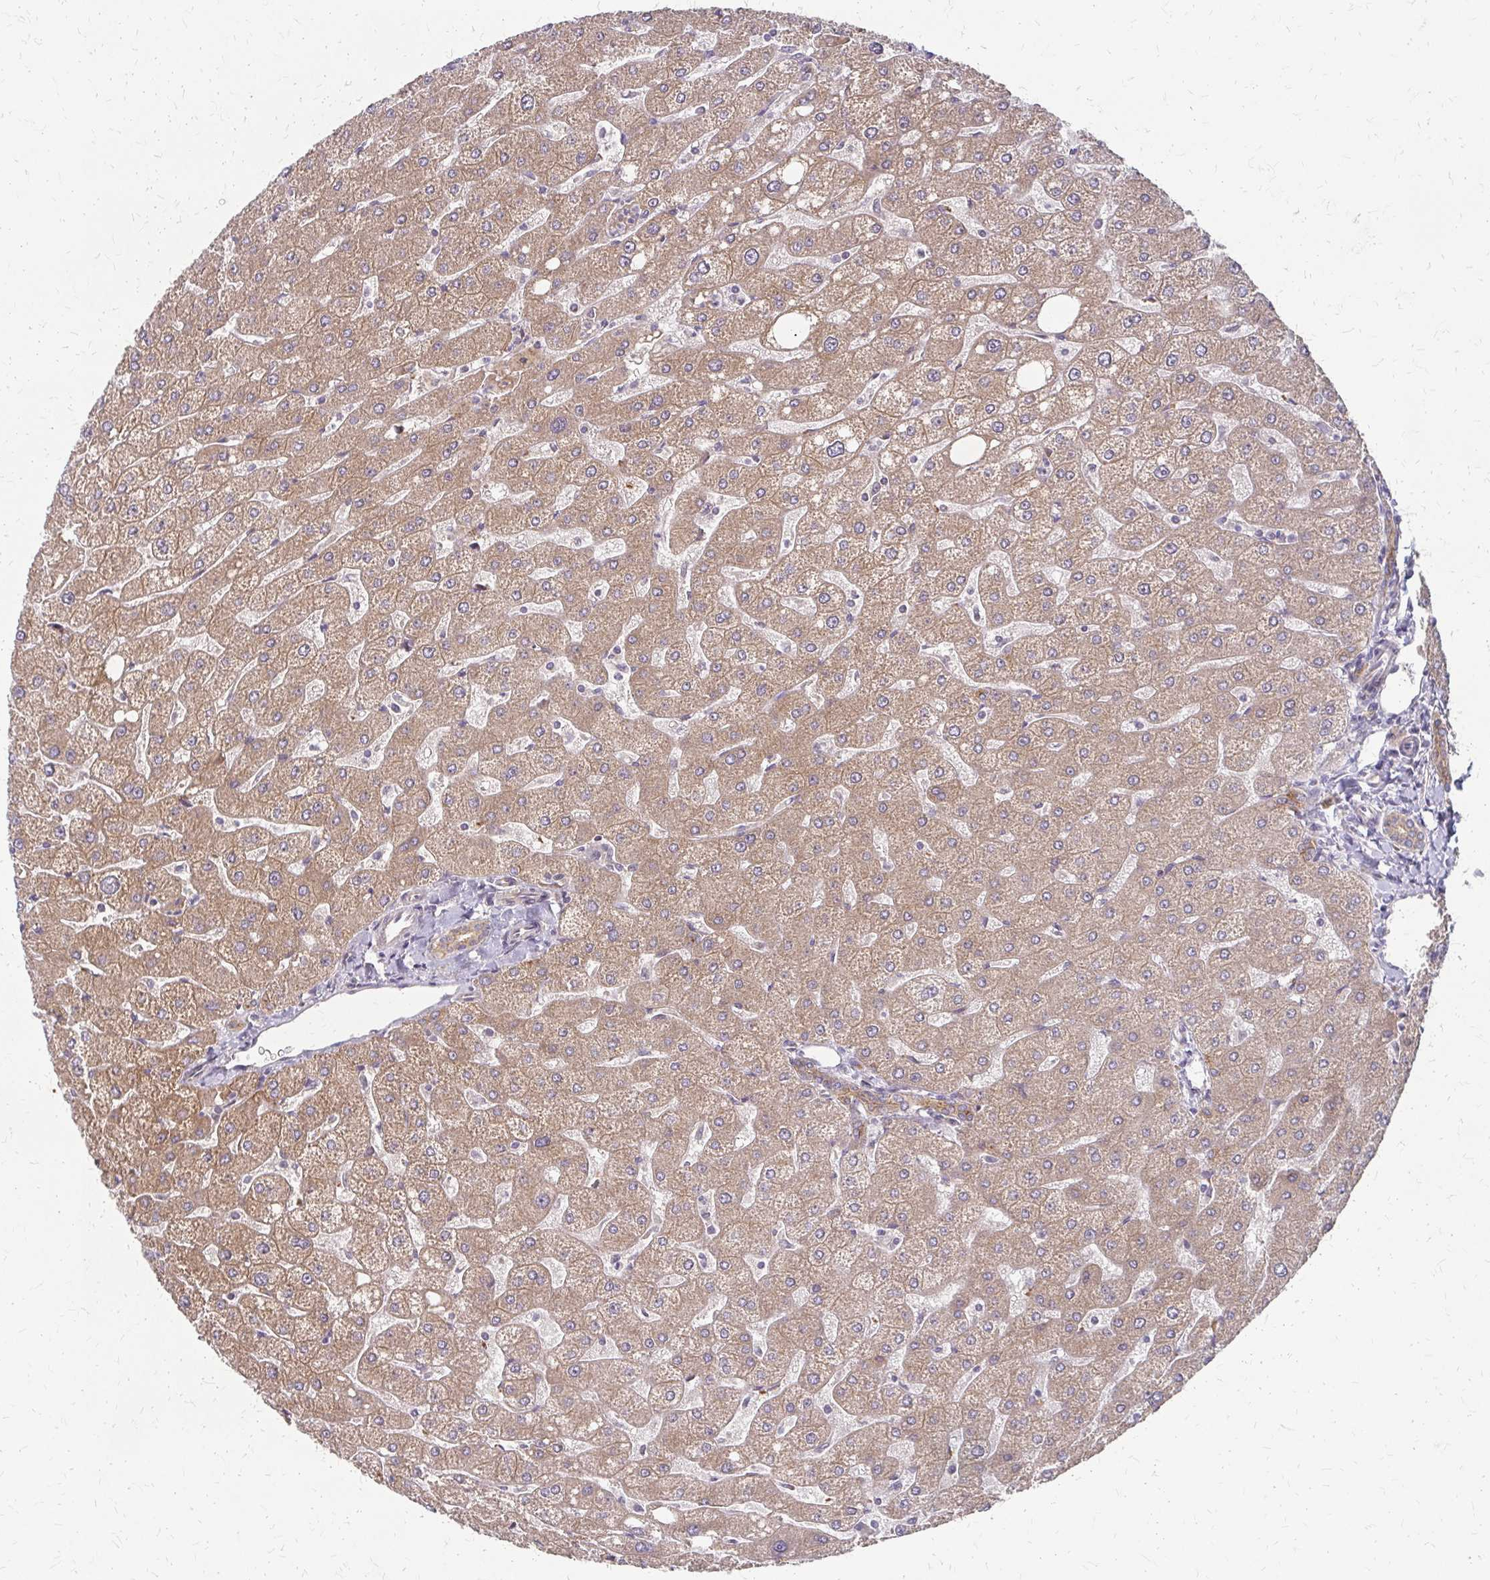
{"staining": {"intensity": "weak", "quantity": ">75%", "location": "cytoplasmic/membranous"}, "tissue": "liver", "cell_type": "Cholangiocytes", "image_type": "normal", "snomed": [{"axis": "morphology", "description": "Normal tissue, NOS"}, {"axis": "topography", "description": "Liver"}], "caption": "This image demonstrates immunohistochemistry staining of unremarkable human liver, with low weak cytoplasmic/membranous staining in approximately >75% of cholangiocytes.", "gene": "ZNF383", "patient": {"sex": "male", "age": 67}}